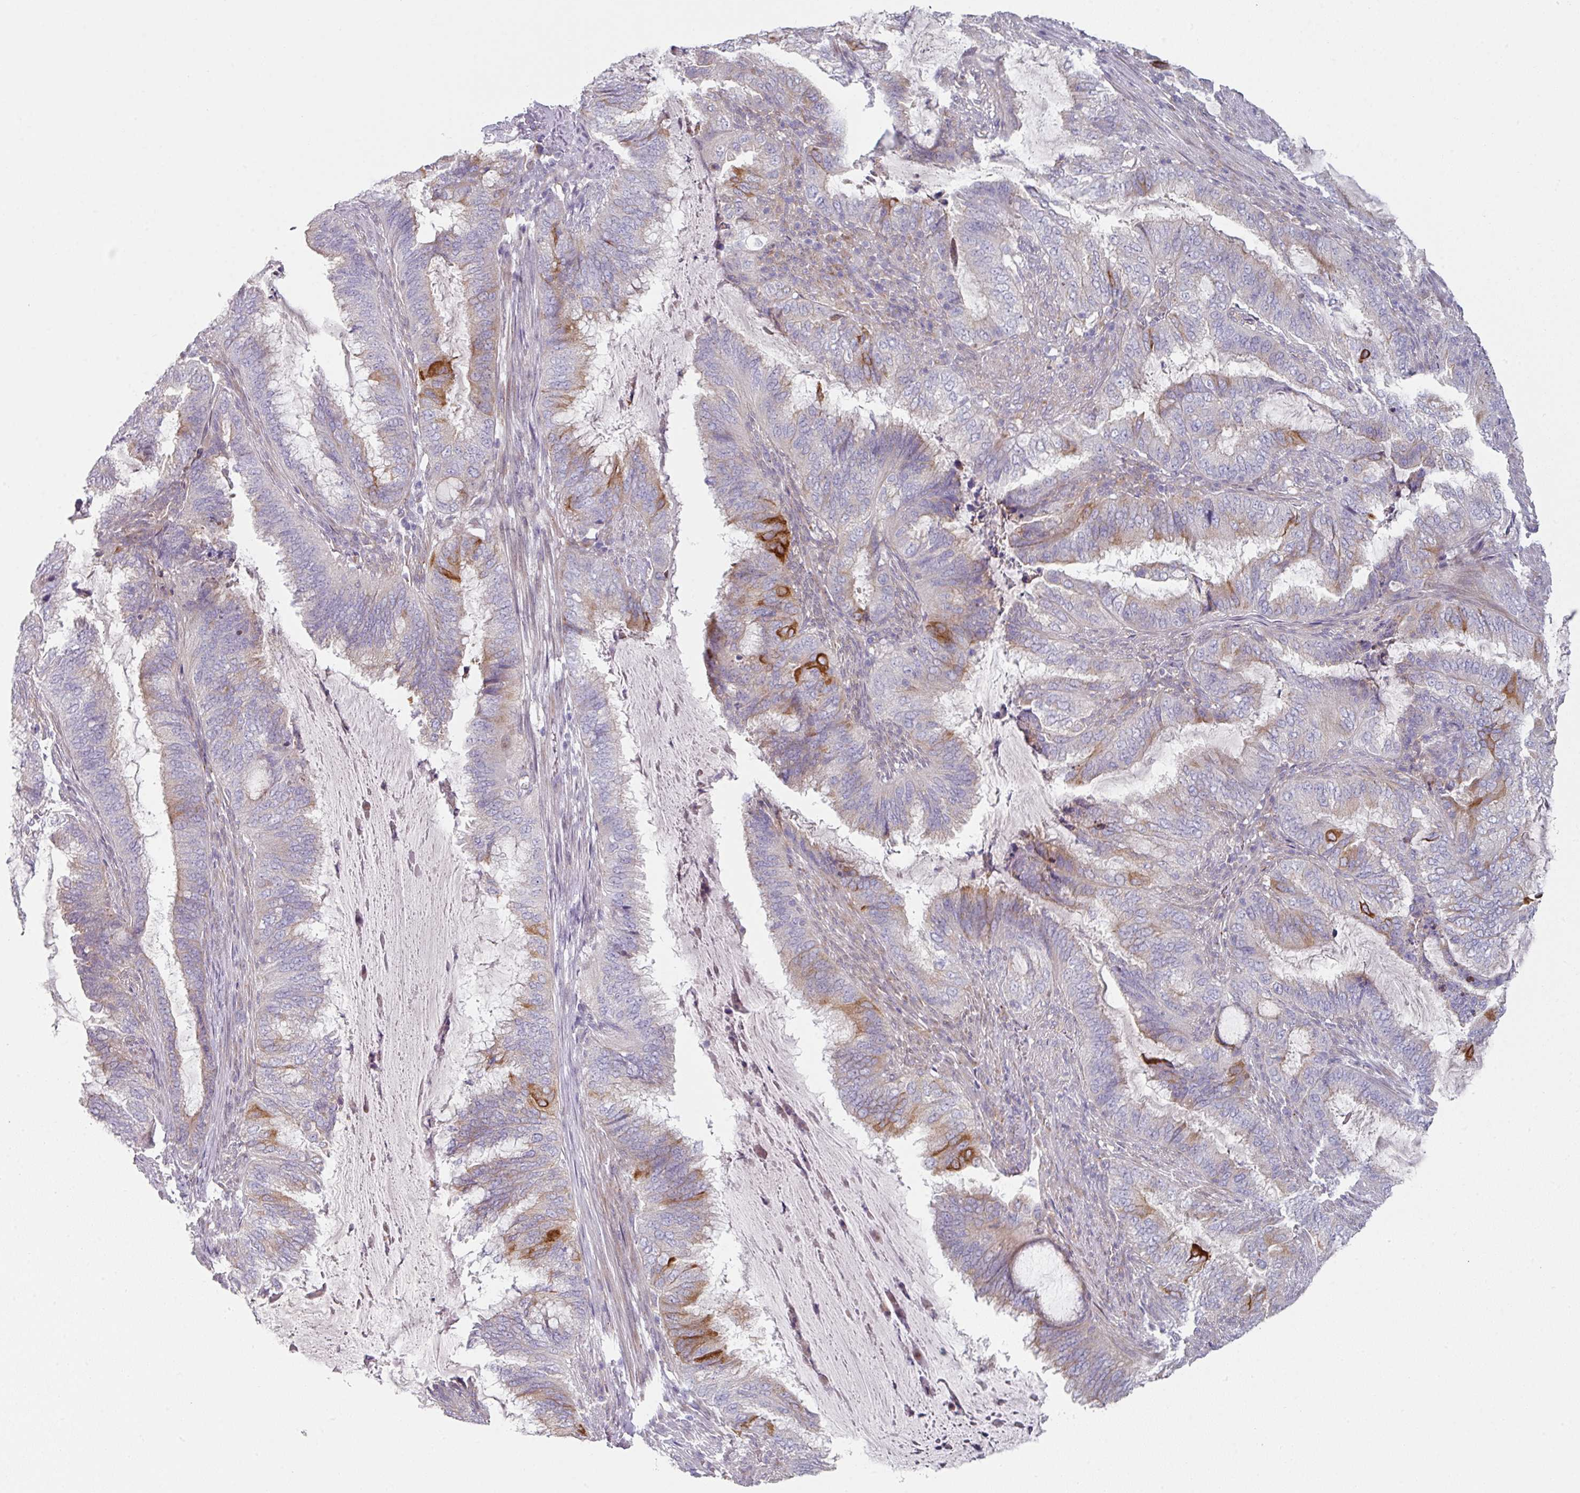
{"staining": {"intensity": "moderate", "quantity": "<25%", "location": "cytoplasmic/membranous"}, "tissue": "endometrial cancer", "cell_type": "Tumor cells", "image_type": "cancer", "snomed": [{"axis": "morphology", "description": "Adenocarcinoma, NOS"}, {"axis": "topography", "description": "Endometrium"}], "caption": "Brown immunohistochemical staining in endometrial cancer reveals moderate cytoplasmic/membranous expression in about <25% of tumor cells.", "gene": "WSB2", "patient": {"sex": "female", "age": 51}}